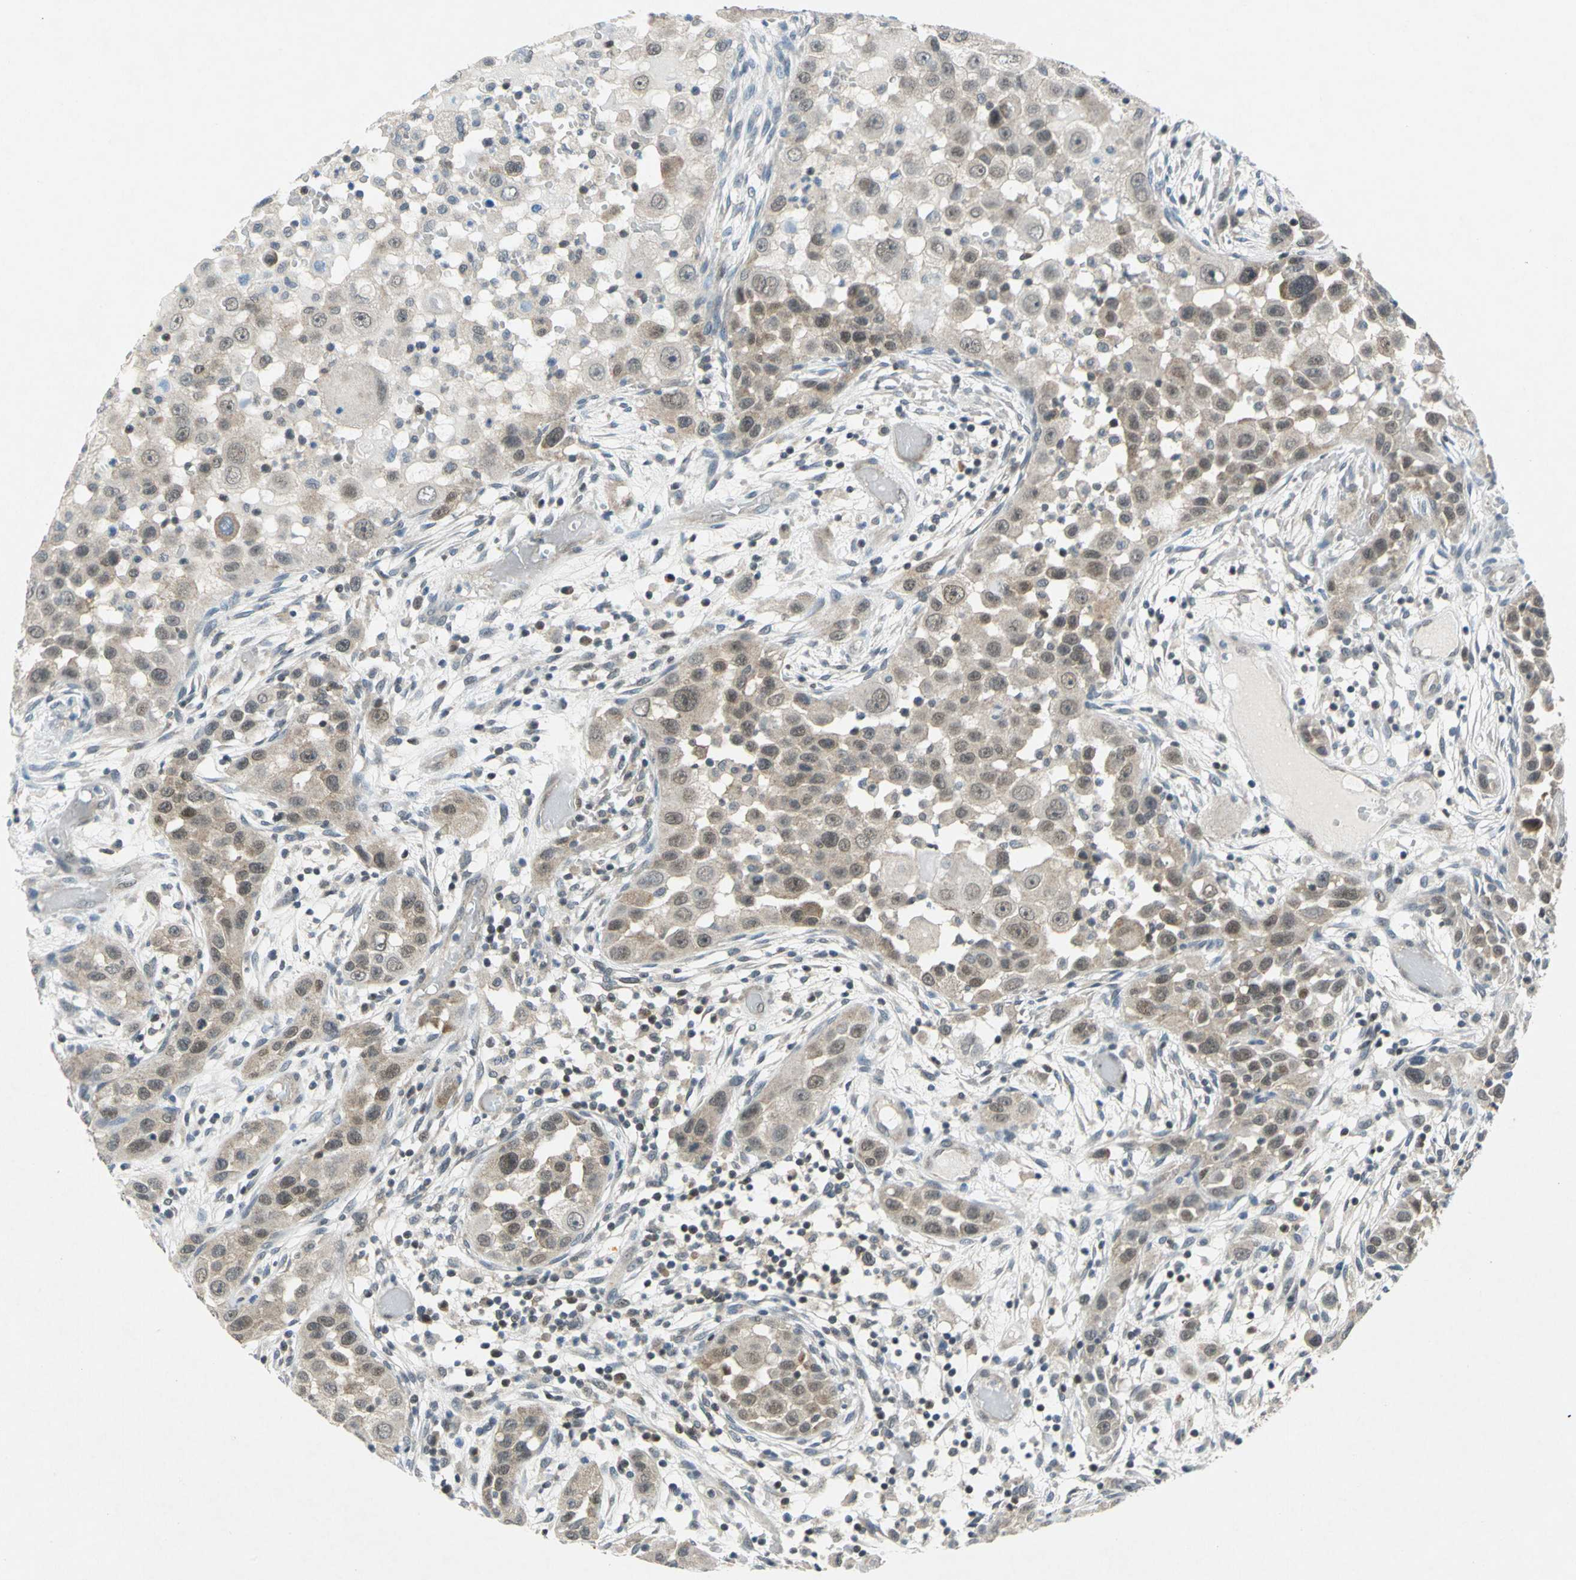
{"staining": {"intensity": "weak", "quantity": ">75%", "location": "cytoplasmic/membranous"}, "tissue": "head and neck cancer", "cell_type": "Tumor cells", "image_type": "cancer", "snomed": [{"axis": "morphology", "description": "Carcinoma, NOS"}, {"axis": "topography", "description": "Head-Neck"}], "caption": "The immunohistochemical stain highlights weak cytoplasmic/membranous staining in tumor cells of carcinoma (head and neck) tissue. The protein is stained brown, and the nuclei are stained in blue (DAB IHC with brightfield microscopy, high magnification).", "gene": "PIN1", "patient": {"sex": "male", "age": 87}}